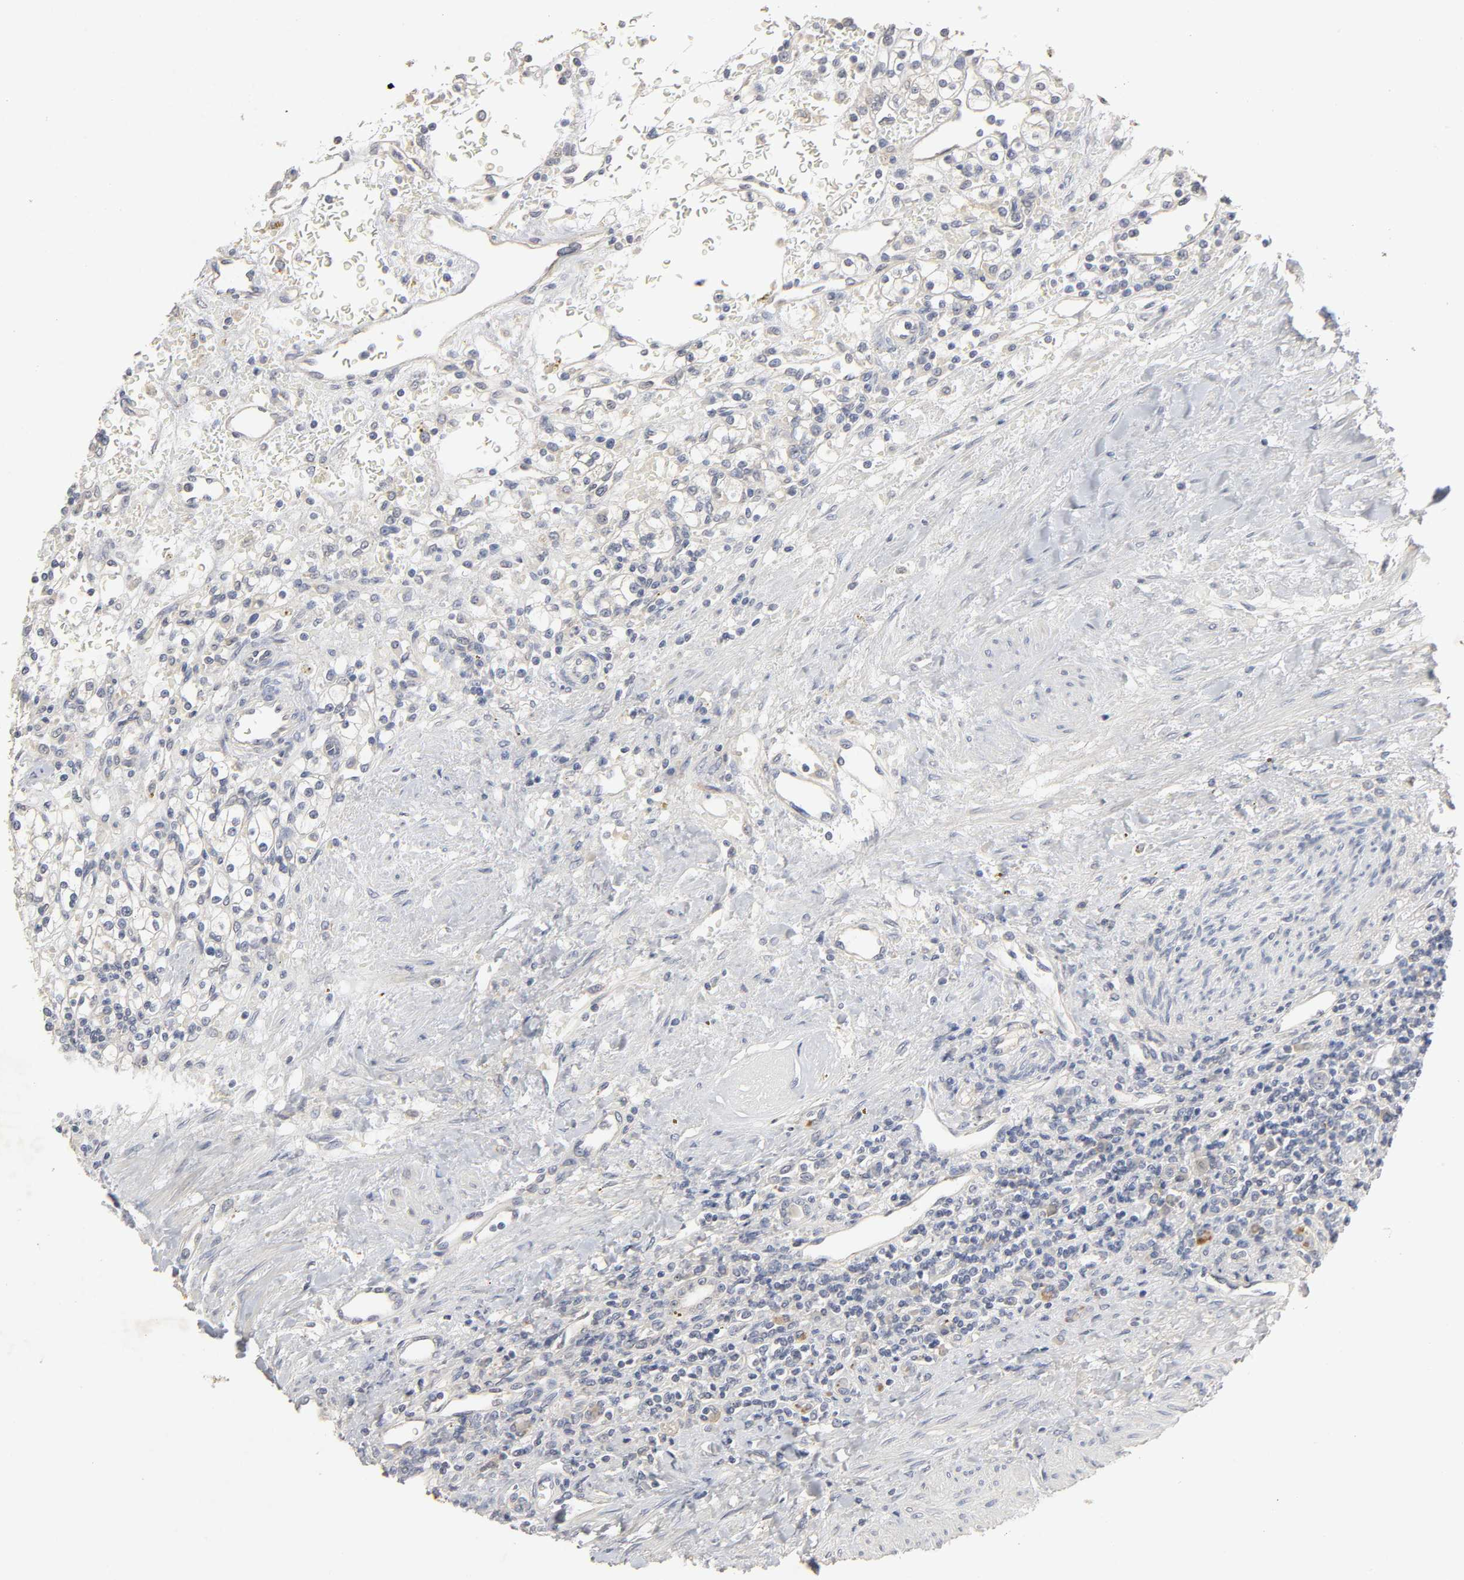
{"staining": {"intensity": "negative", "quantity": "none", "location": "none"}, "tissue": "renal cancer", "cell_type": "Tumor cells", "image_type": "cancer", "snomed": [{"axis": "morphology", "description": "Normal tissue, NOS"}, {"axis": "morphology", "description": "Adenocarcinoma, NOS"}, {"axis": "topography", "description": "Kidney"}], "caption": "An image of renal cancer stained for a protein displays no brown staining in tumor cells. The staining was performed using DAB (3,3'-diaminobenzidine) to visualize the protein expression in brown, while the nuclei were stained in blue with hematoxylin (Magnification: 20x).", "gene": "SLC10A2", "patient": {"sex": "female", "age": 55}}